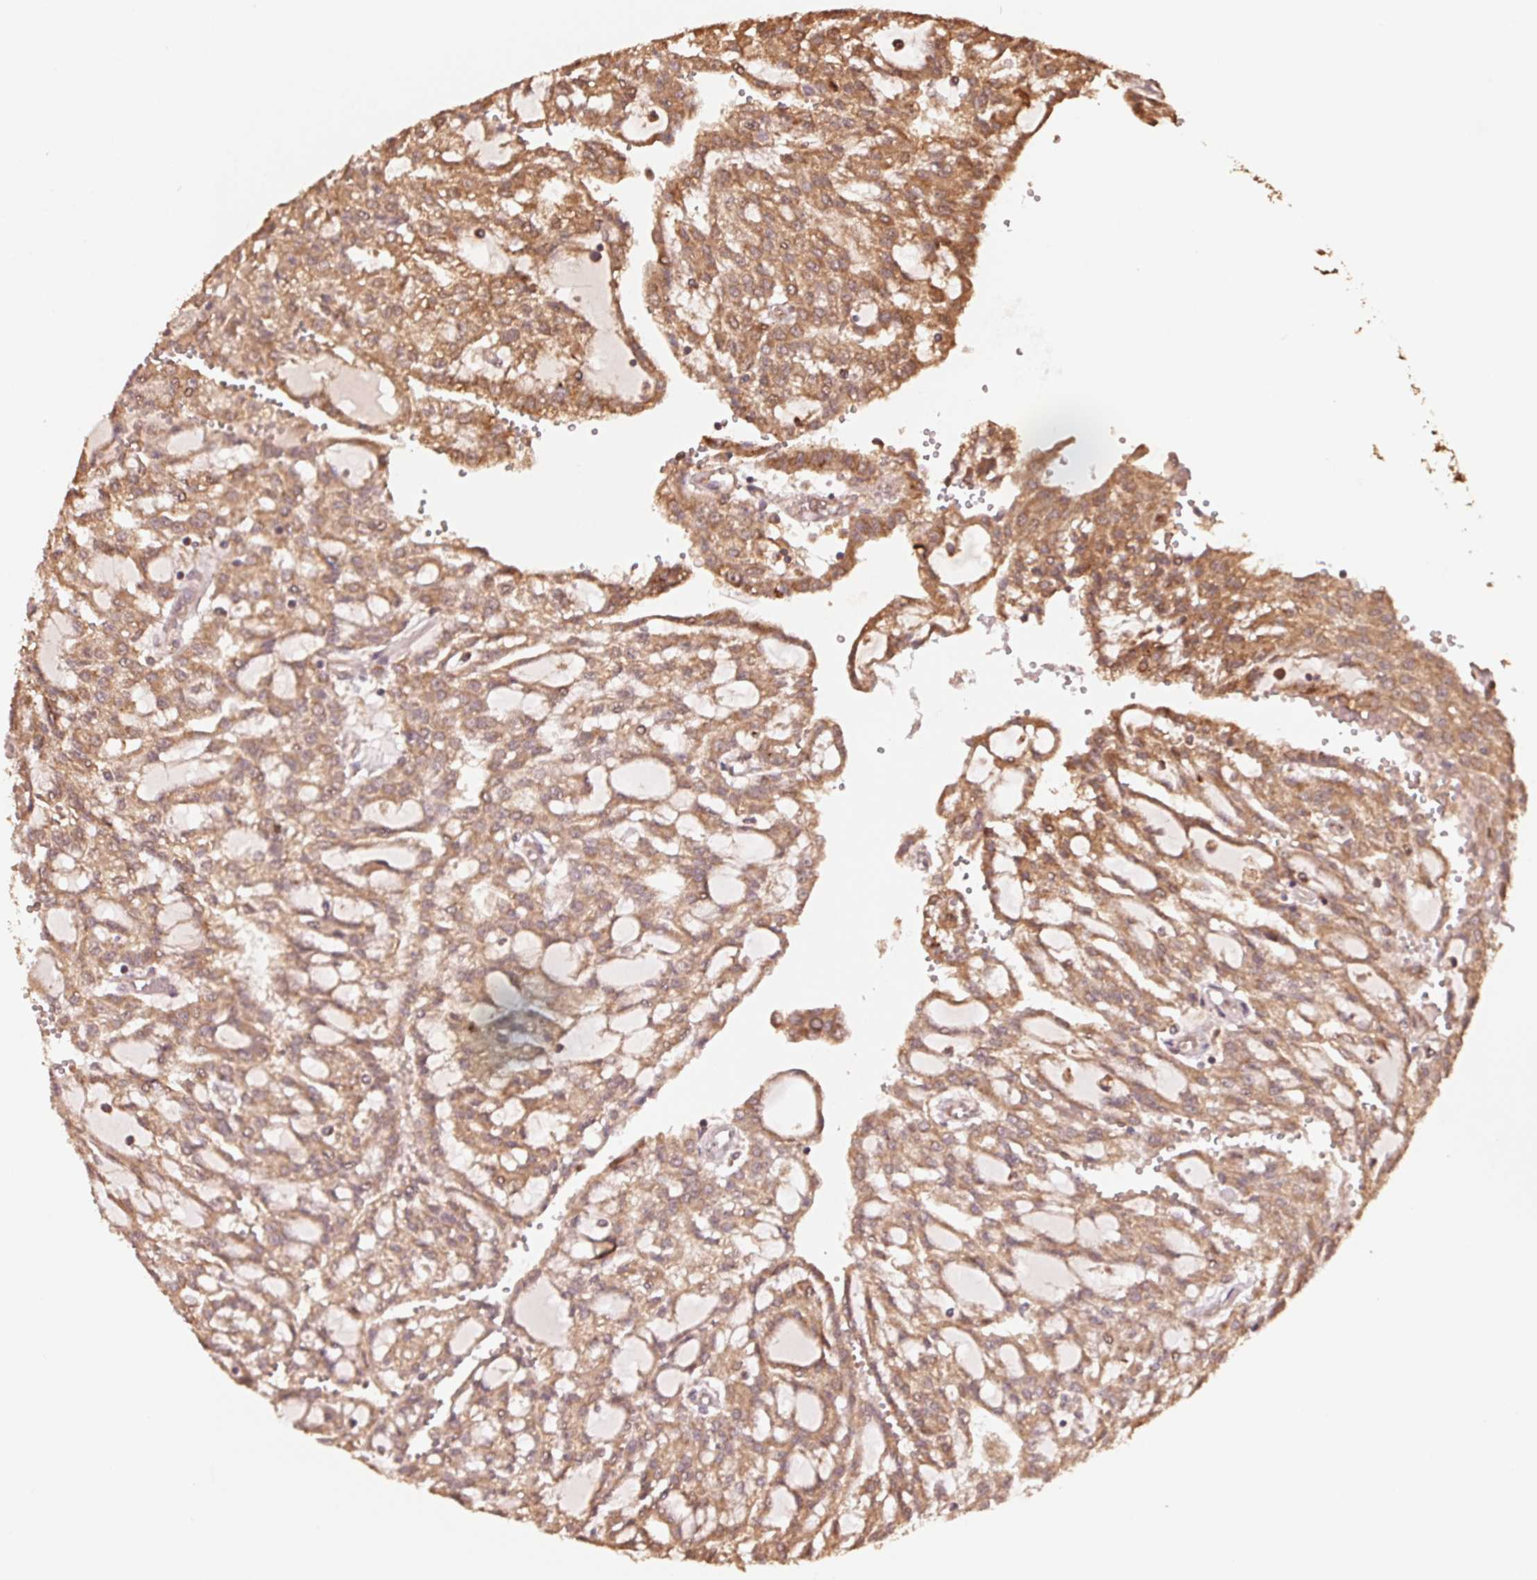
{"staining": {"intensity": "moderate", "quantity": ">75%", "location": "cytoplasmic/membranous"}, "tissue": "renal cancer", "cell_type": "Tumor cells", "image_type": "cancer", "snomed": [{"axis": "morphology", "description": "Adenocarcinoma, NOS"}, {"axis": "topography", "description": "Kidney"}], "caption": "Adenocarcinoma (renal) stained with DAB immunohistochemistry displays medium levels of moderate cytoplasmic/membranous staining in about >75% of tumor cells.", "gene": "WBP2", "patient": {"sex": "male", "age": 63}}